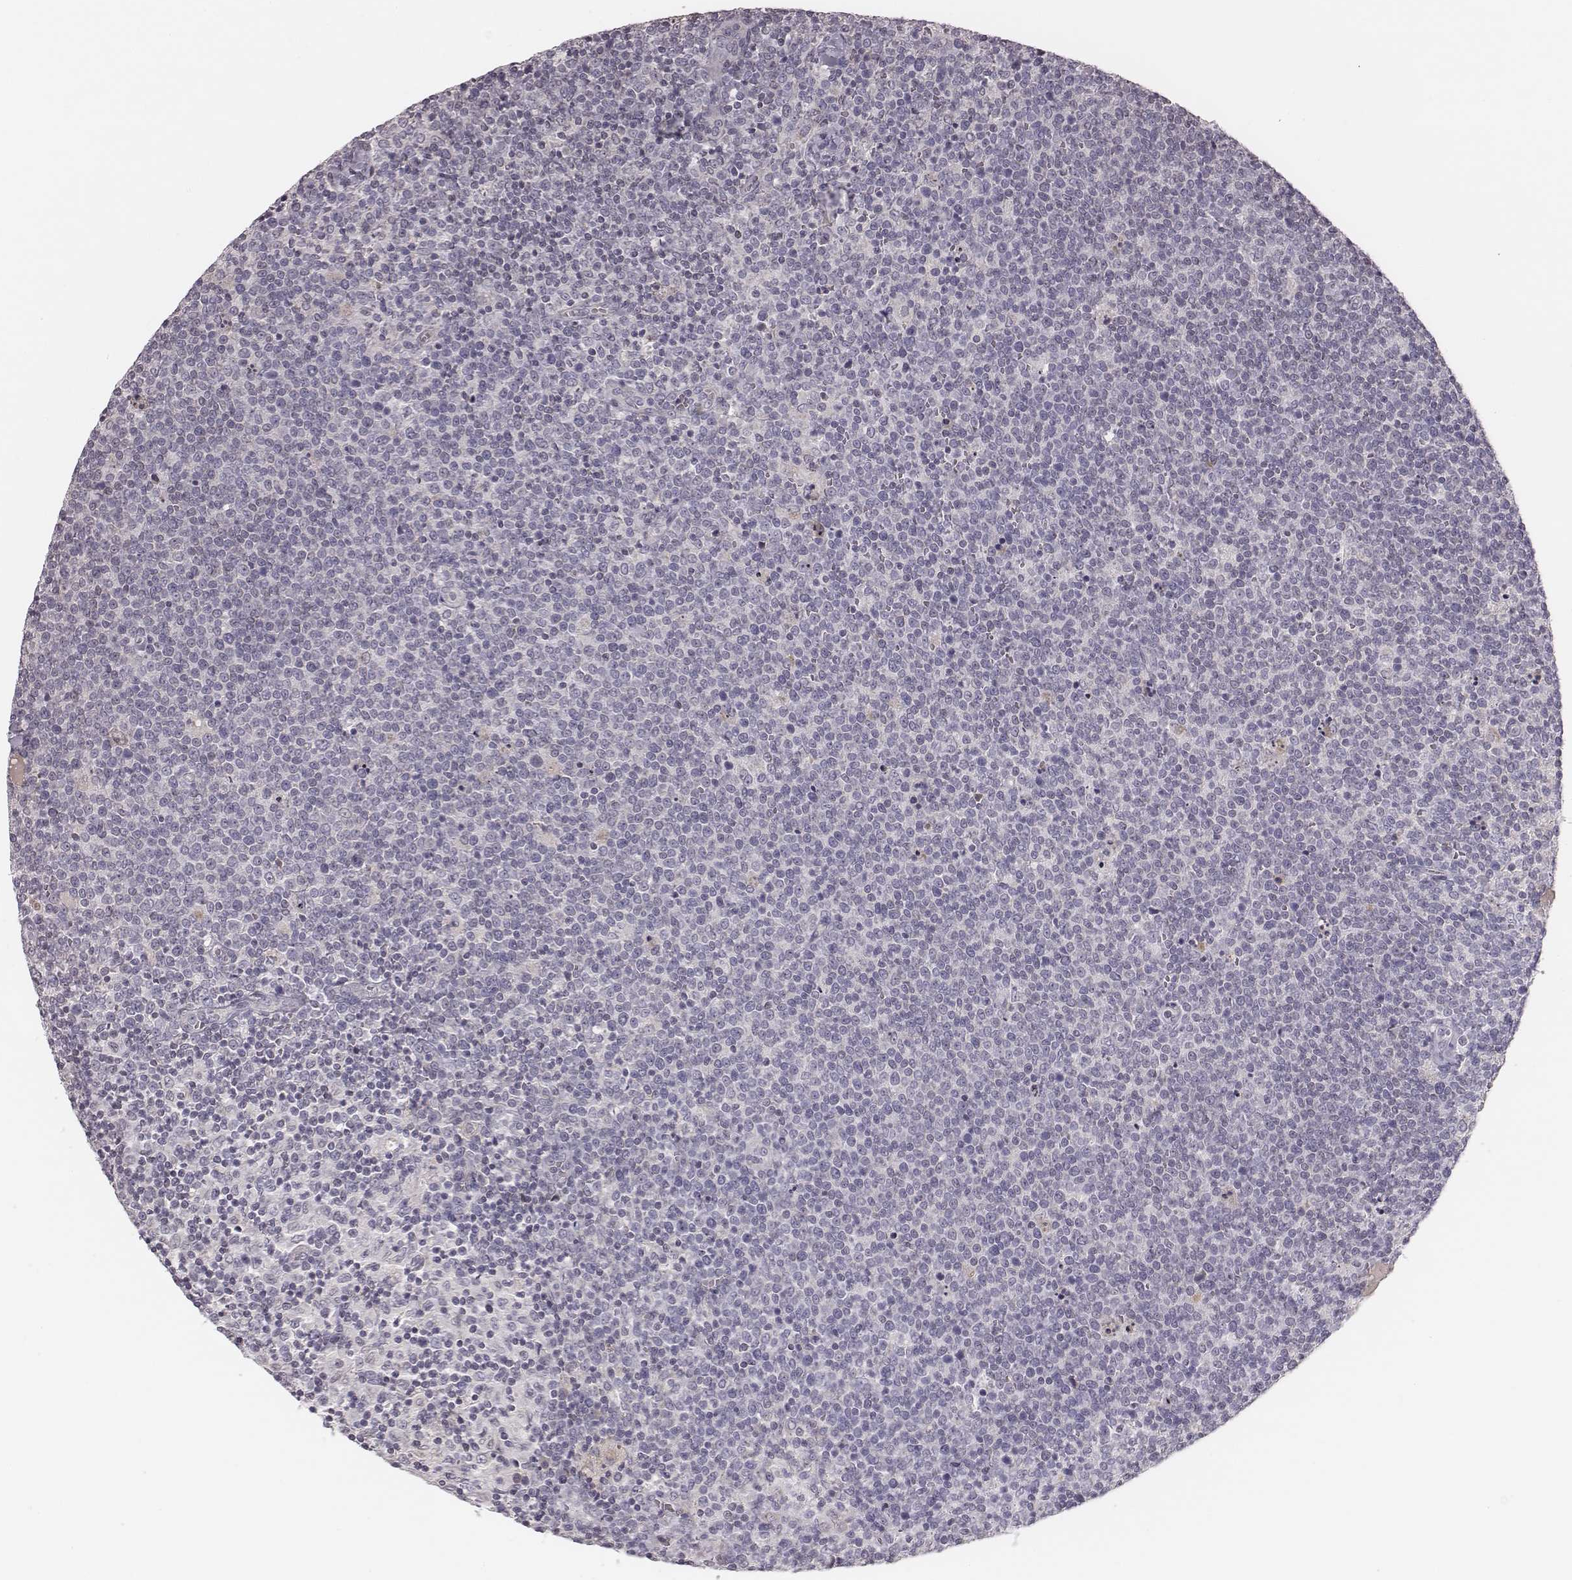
{"staining": {"intensity": "negative", "quantity": "none", "location": "none"}, "tissue": "lymphoma", "cell_type": "Tumor cells", "image_type": "cancer", "snomed": [{"axis": "morphology", "description": "Malignant lymphoma, non-Hodgkin's type, High grade"}, {"axis": "topography", "description": "Lymph node"}], "caption": "Micrograph shows no significant protein expression in tumor cells of lymphoma.", "gene": "TLX3", "patient": {"sex": "male", "age": 61}}